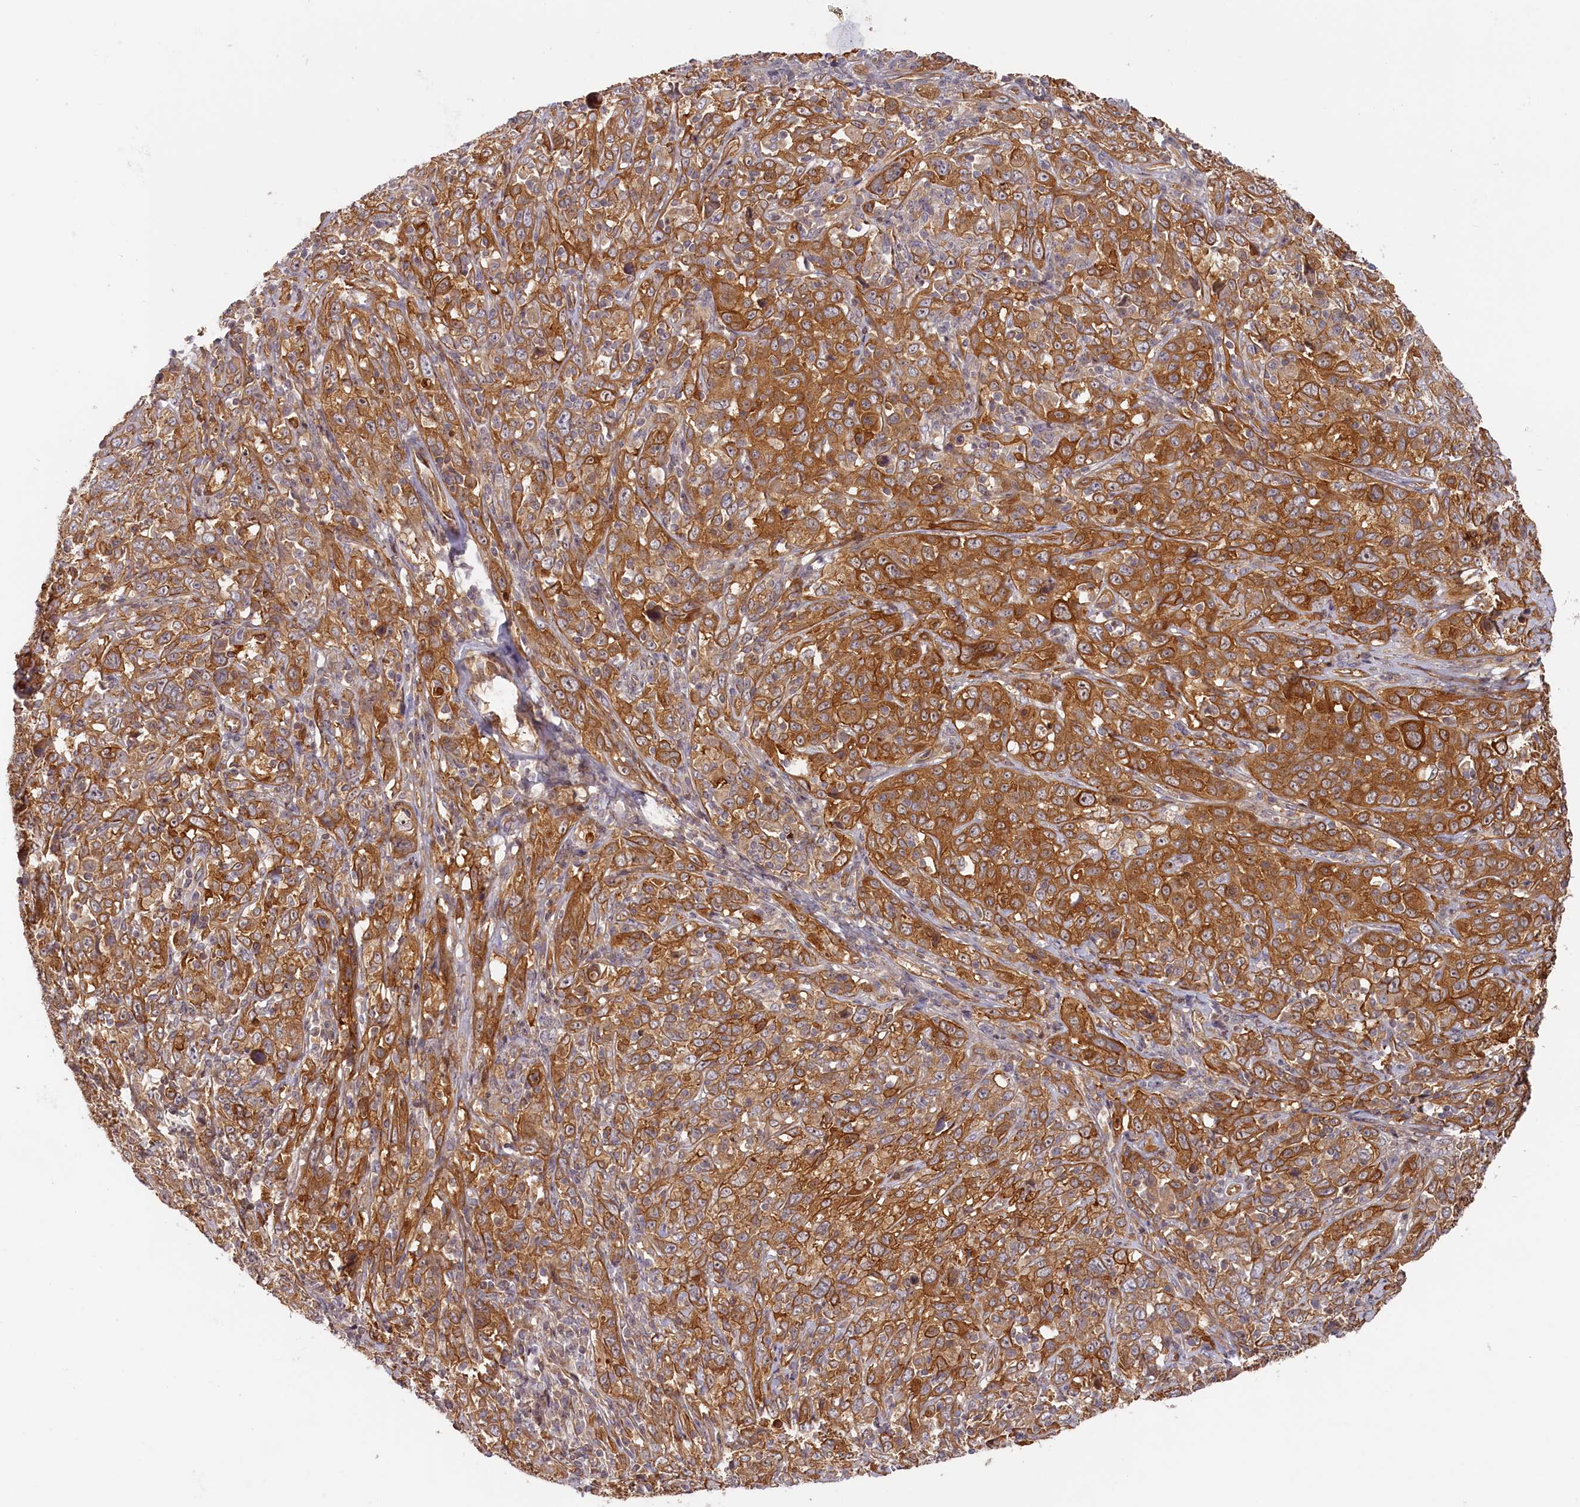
{"staining": {"intensity": "moderate", "quantity": ">75%", "location": "cytoplasmic/membranous"}, "tissue": "cervical cancer", "cell_type": "Tumor cells", "image_type": "cancer", "snomed": [{"axis": "morphology", "description": "Squamous cell carcinoma, NOS"}, {"axis": "topography", "description": "Cervix"}], "caption": "Protein staining of cervical cancer (squamous cell carcinoma) tissue demonstrates moderate cytoplasmic/membranous staining in about >75% of tumor cells.", "gene": "CEP44", "patient": {"sex": "female", "age": 46}}